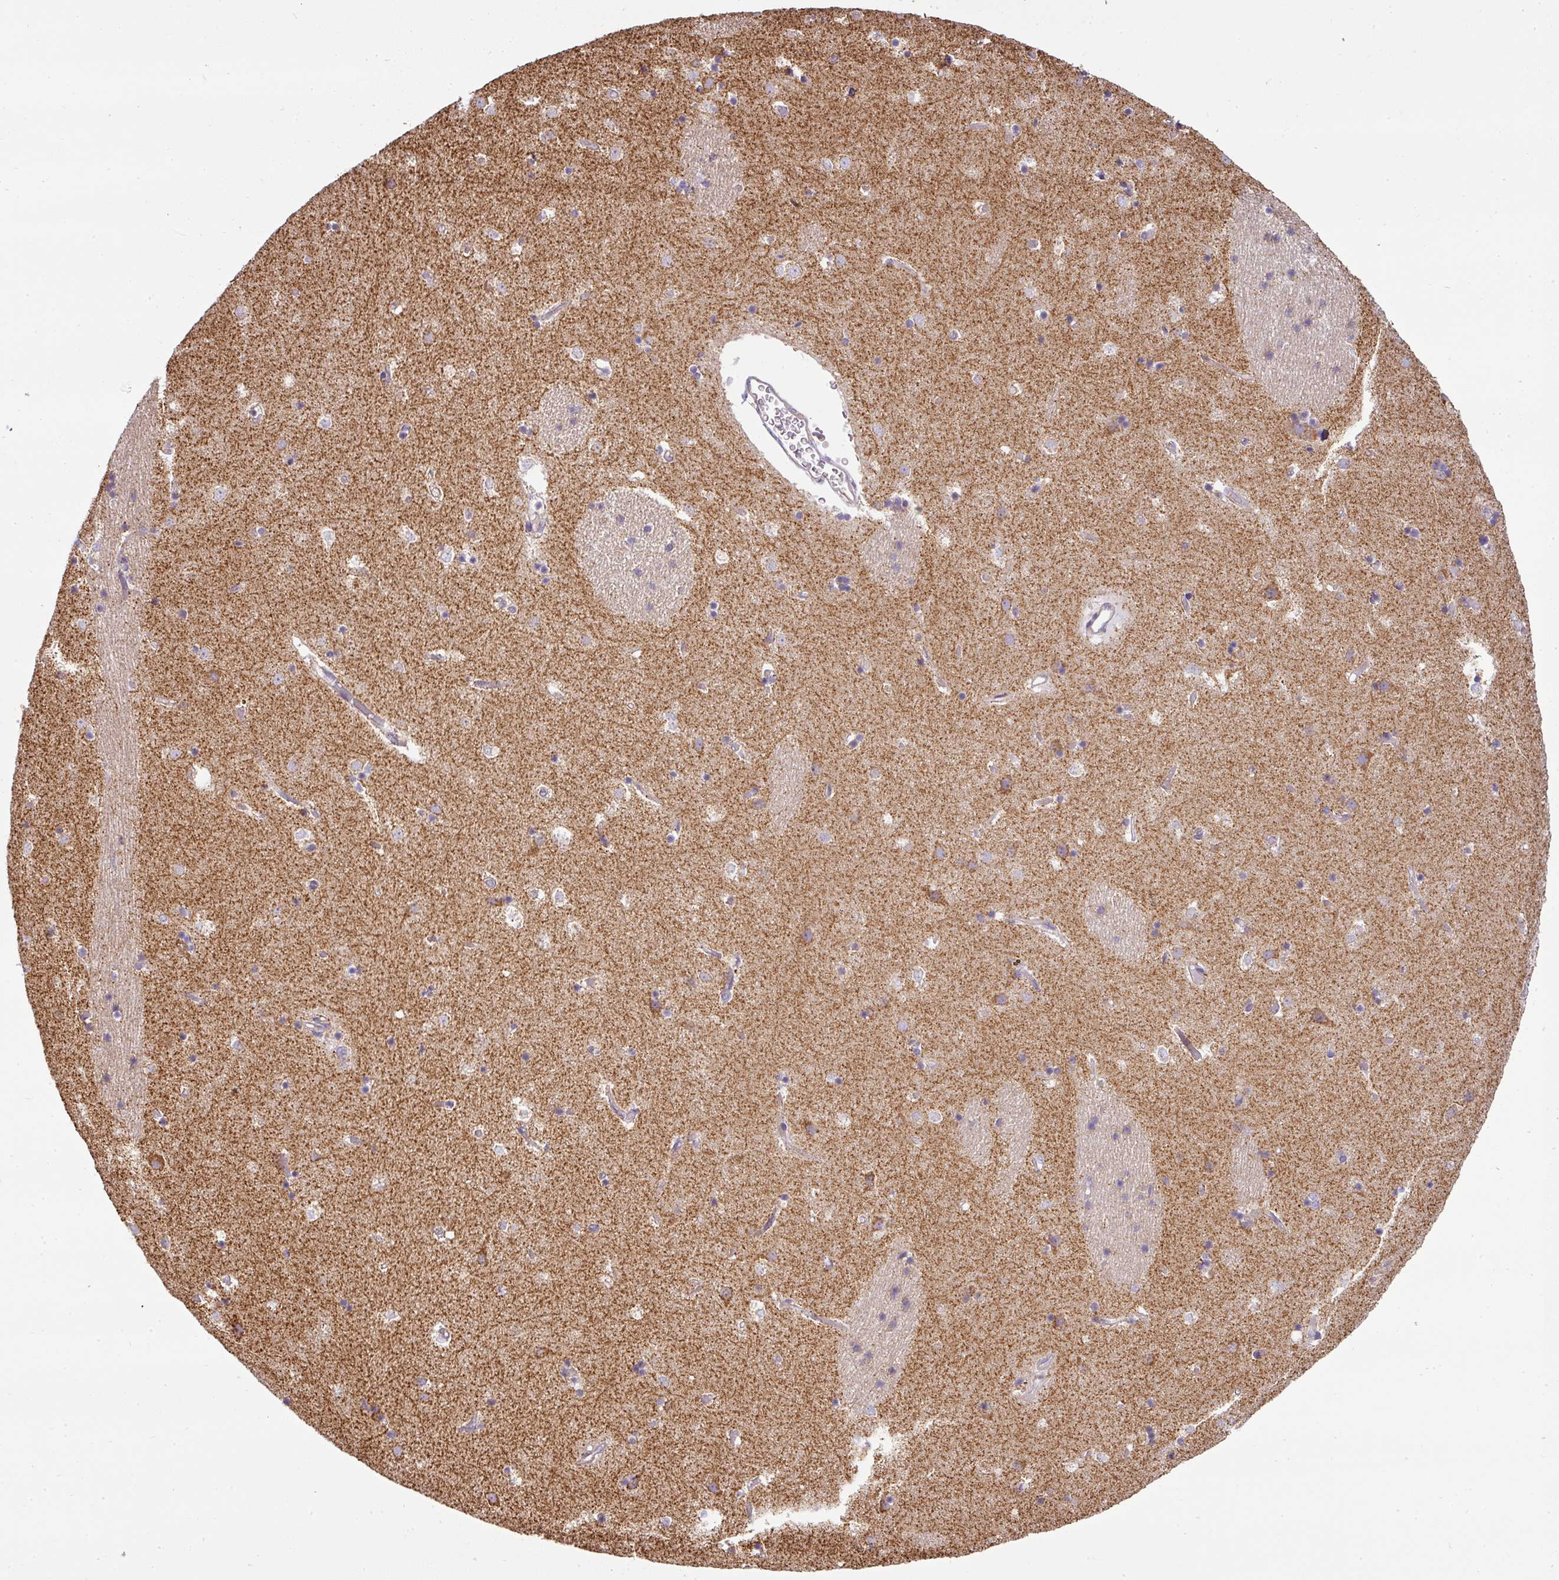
{"staining": {"intensity": "weak", "quantity": "<25%", "location": "cytoplasmic/membranous"}, "tissue": "caudate", "cell_type": "Glial cells", "image_type": "normal", "snomed": [{"axis": "morphology", "description": "Normal tissue, NOS"}, {"axis": "topography", "description": "Lateral ventricle wall"}], "caption": "Immunohistochemical staining of unremarkable caudate exhibits no significant staining in glial cells.", "gene": "ZNF211", "patient": {"sex": "female", "age": 52}}